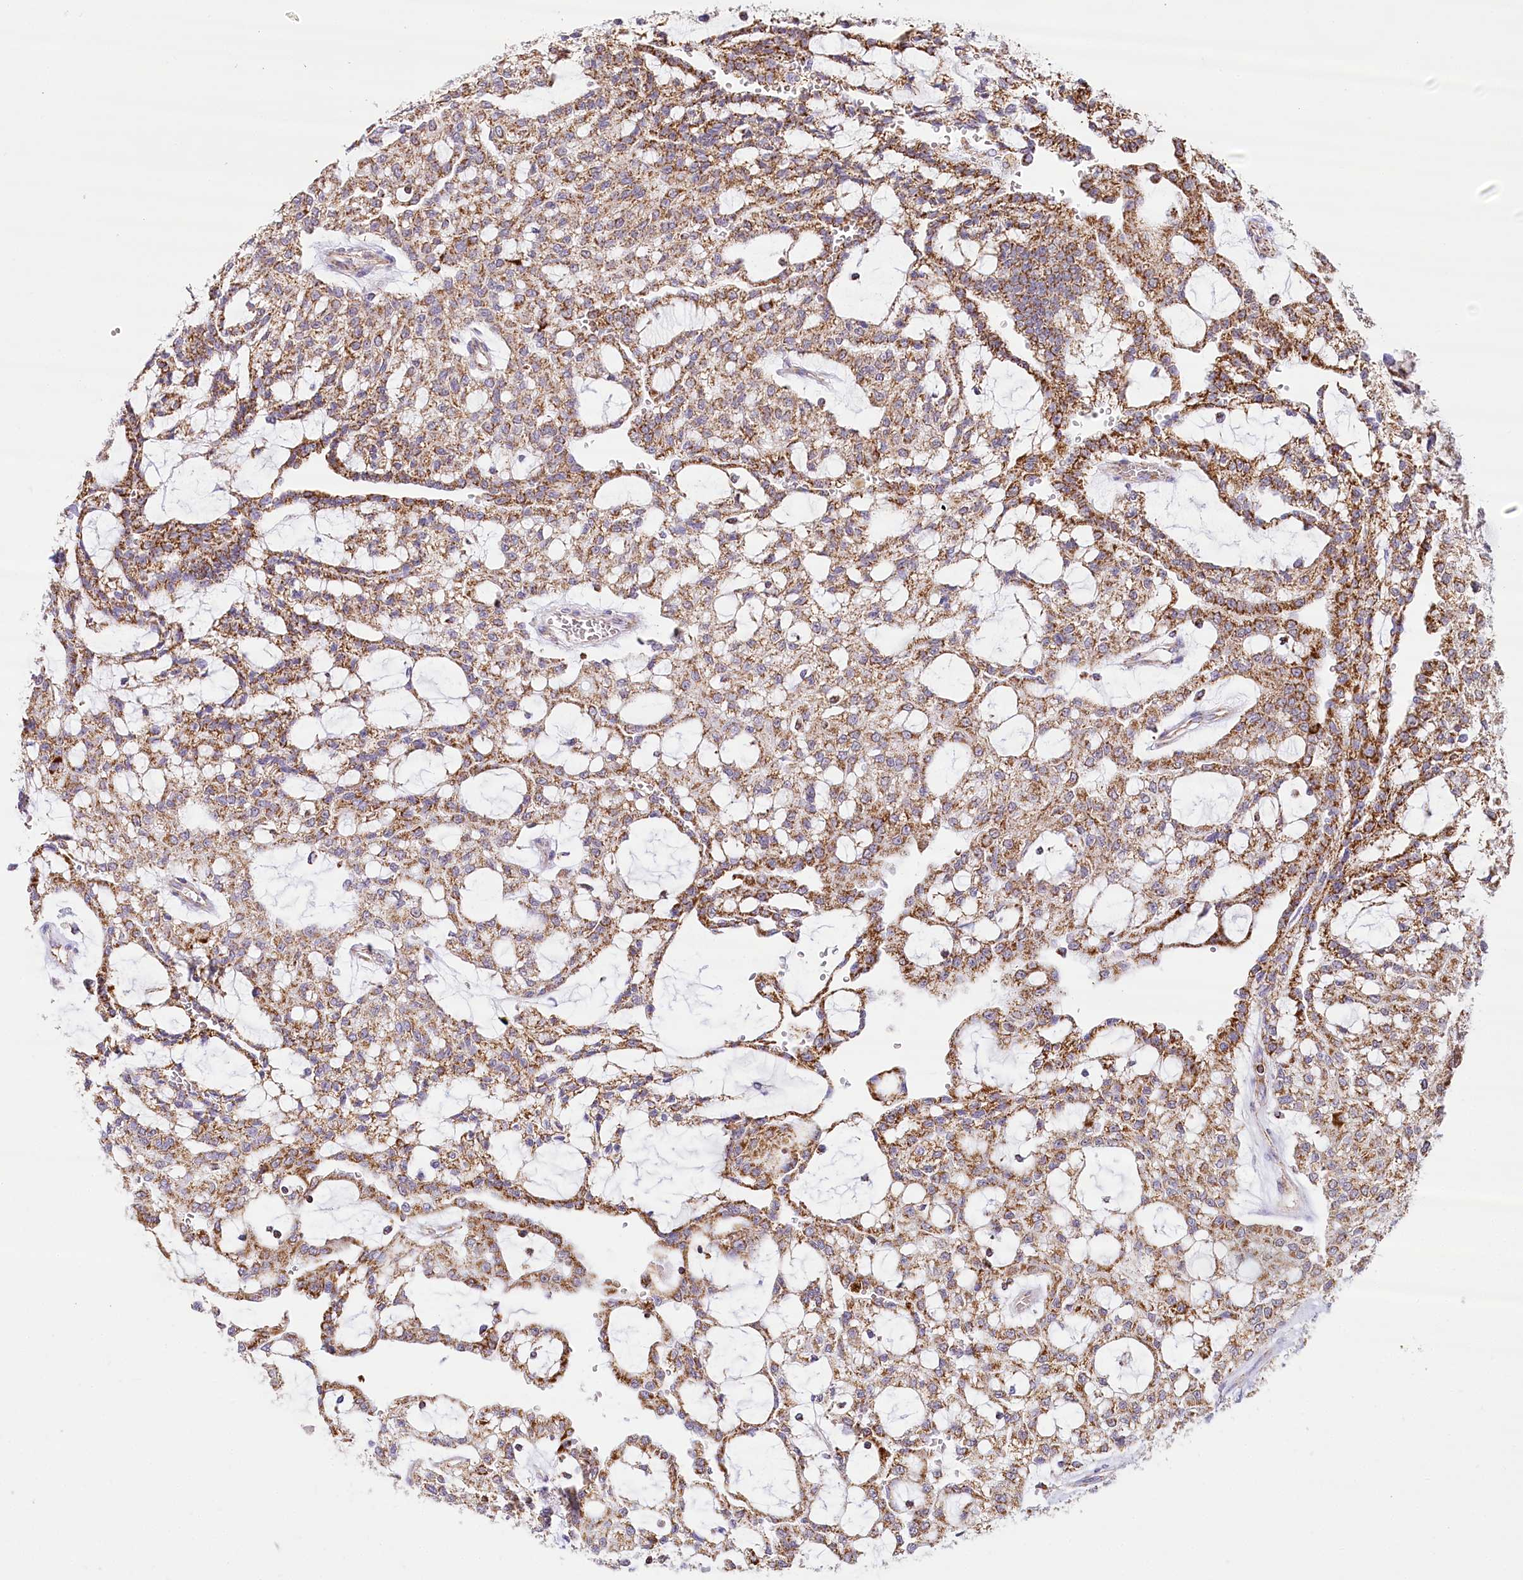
{"staining": {"intensity": "moderate", "quantity": ">75%", "location": "cytoplasmic/membranous"}, "tissue": "renal cancer", "cell_type": "Tumor cells", "image_type": "cancer", "snomed": [{"axis": "morphology", "description": "Adenocarcinoma, NOS"}, {"axis": "topography", "description": "Kidney"}], "caption": "The image demonstrates staining of adenocarcinoma (renal), revealing moderate cytoplasmic/membranous protein staining (brown color) within tumor cells. (DAB = brown stain, brightfield microscopy at high magnification).", "gene": "LSS", "patient": {"sex": "male", "age": 63}}